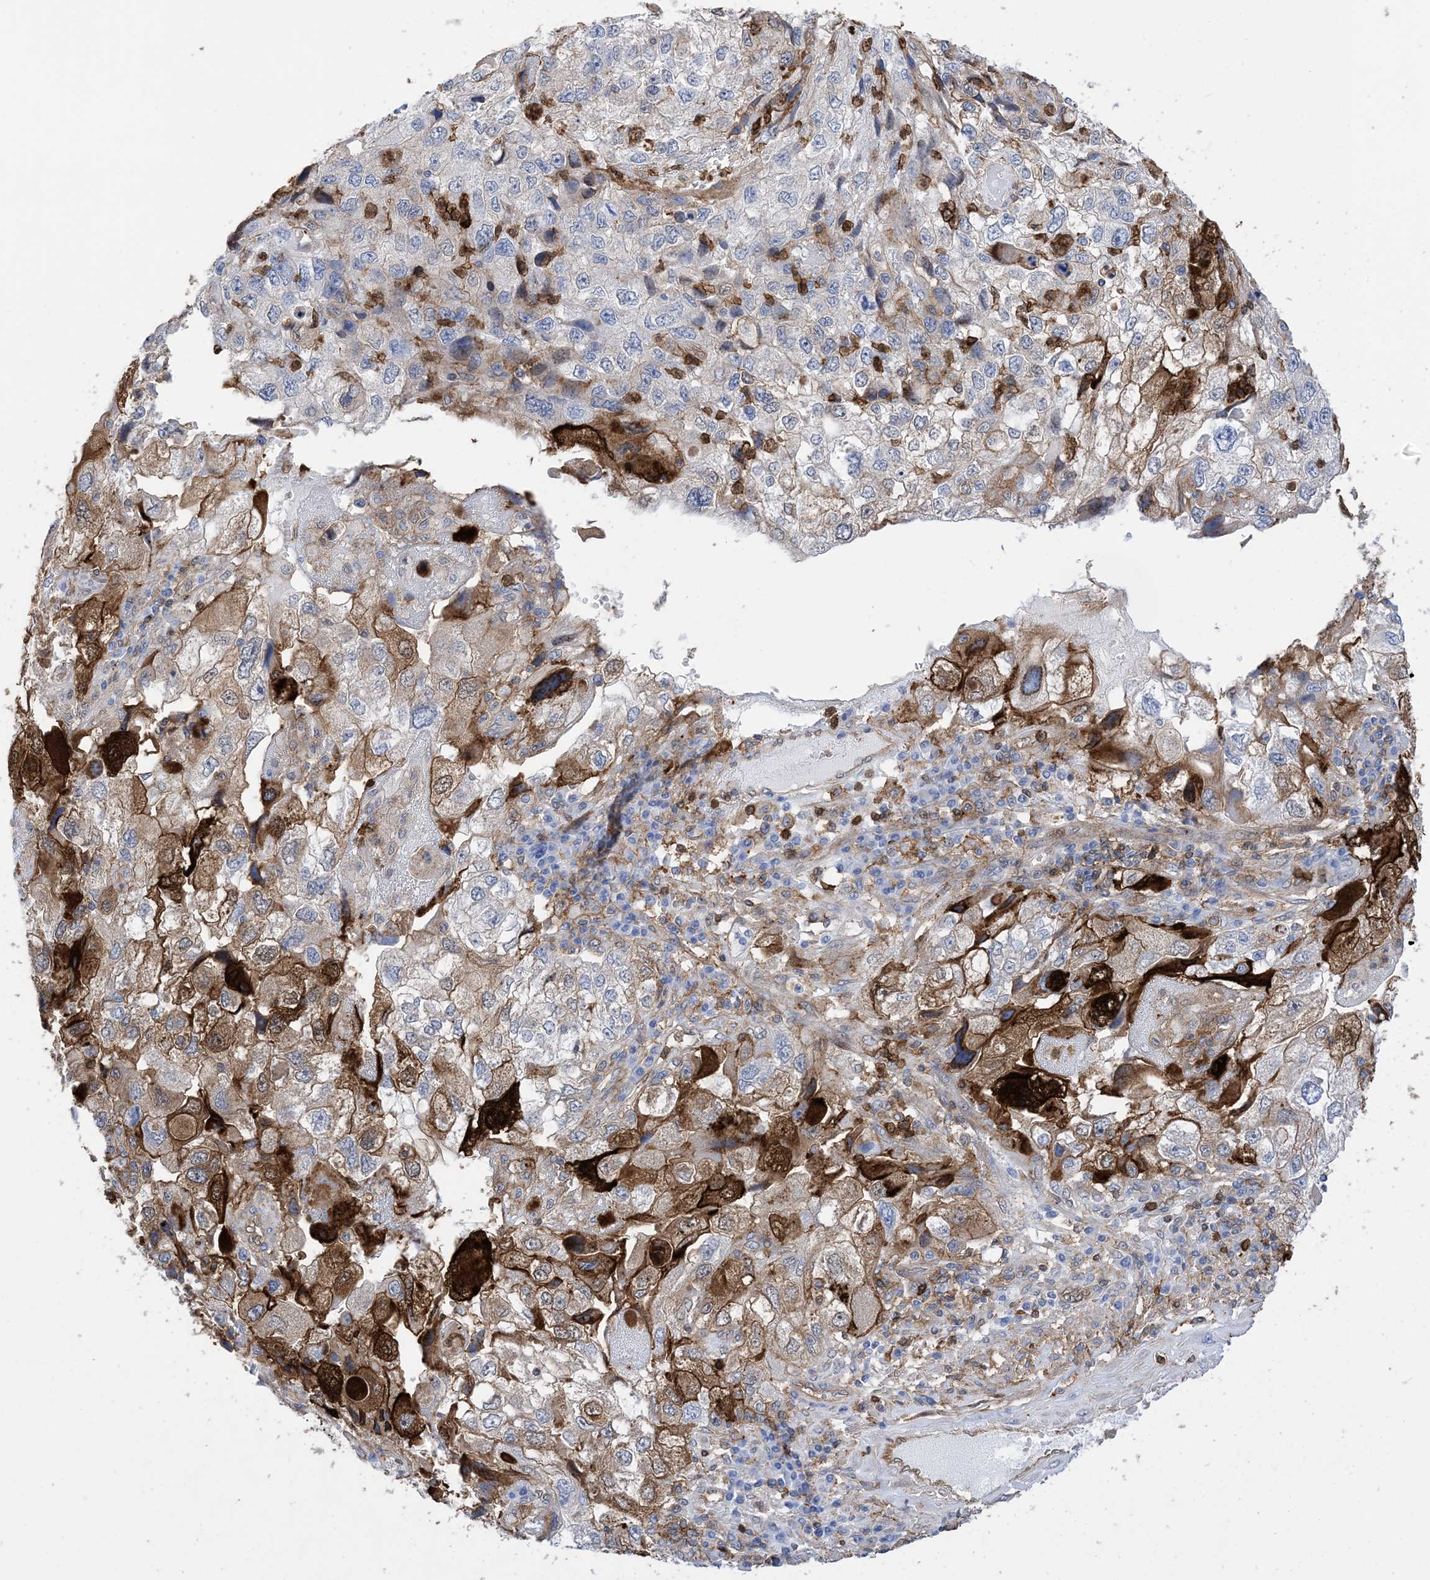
{"staining": {"intensity": "moderate", "quantity": "25%-75%", "location": "cytoplasmic/membranous"}, "tissue": "endometrial cancer", "cell_type": "Tumor cells", "image_type": "cancer", "snomed": [{"axis": "morphology", "description": "Adenocarcinoma, NOS"}, {"axis": "topography", "description": "Endometrium"}], "caption": "Protein expression by immunohistochemistry (IHC) demonstrates moderate cytoplasmic/membranous staining in about 25%-75% of tumor cells in endometrial cancer.", "gene": "ANXA1", "patient": {"sex": "female", "age": 49}}